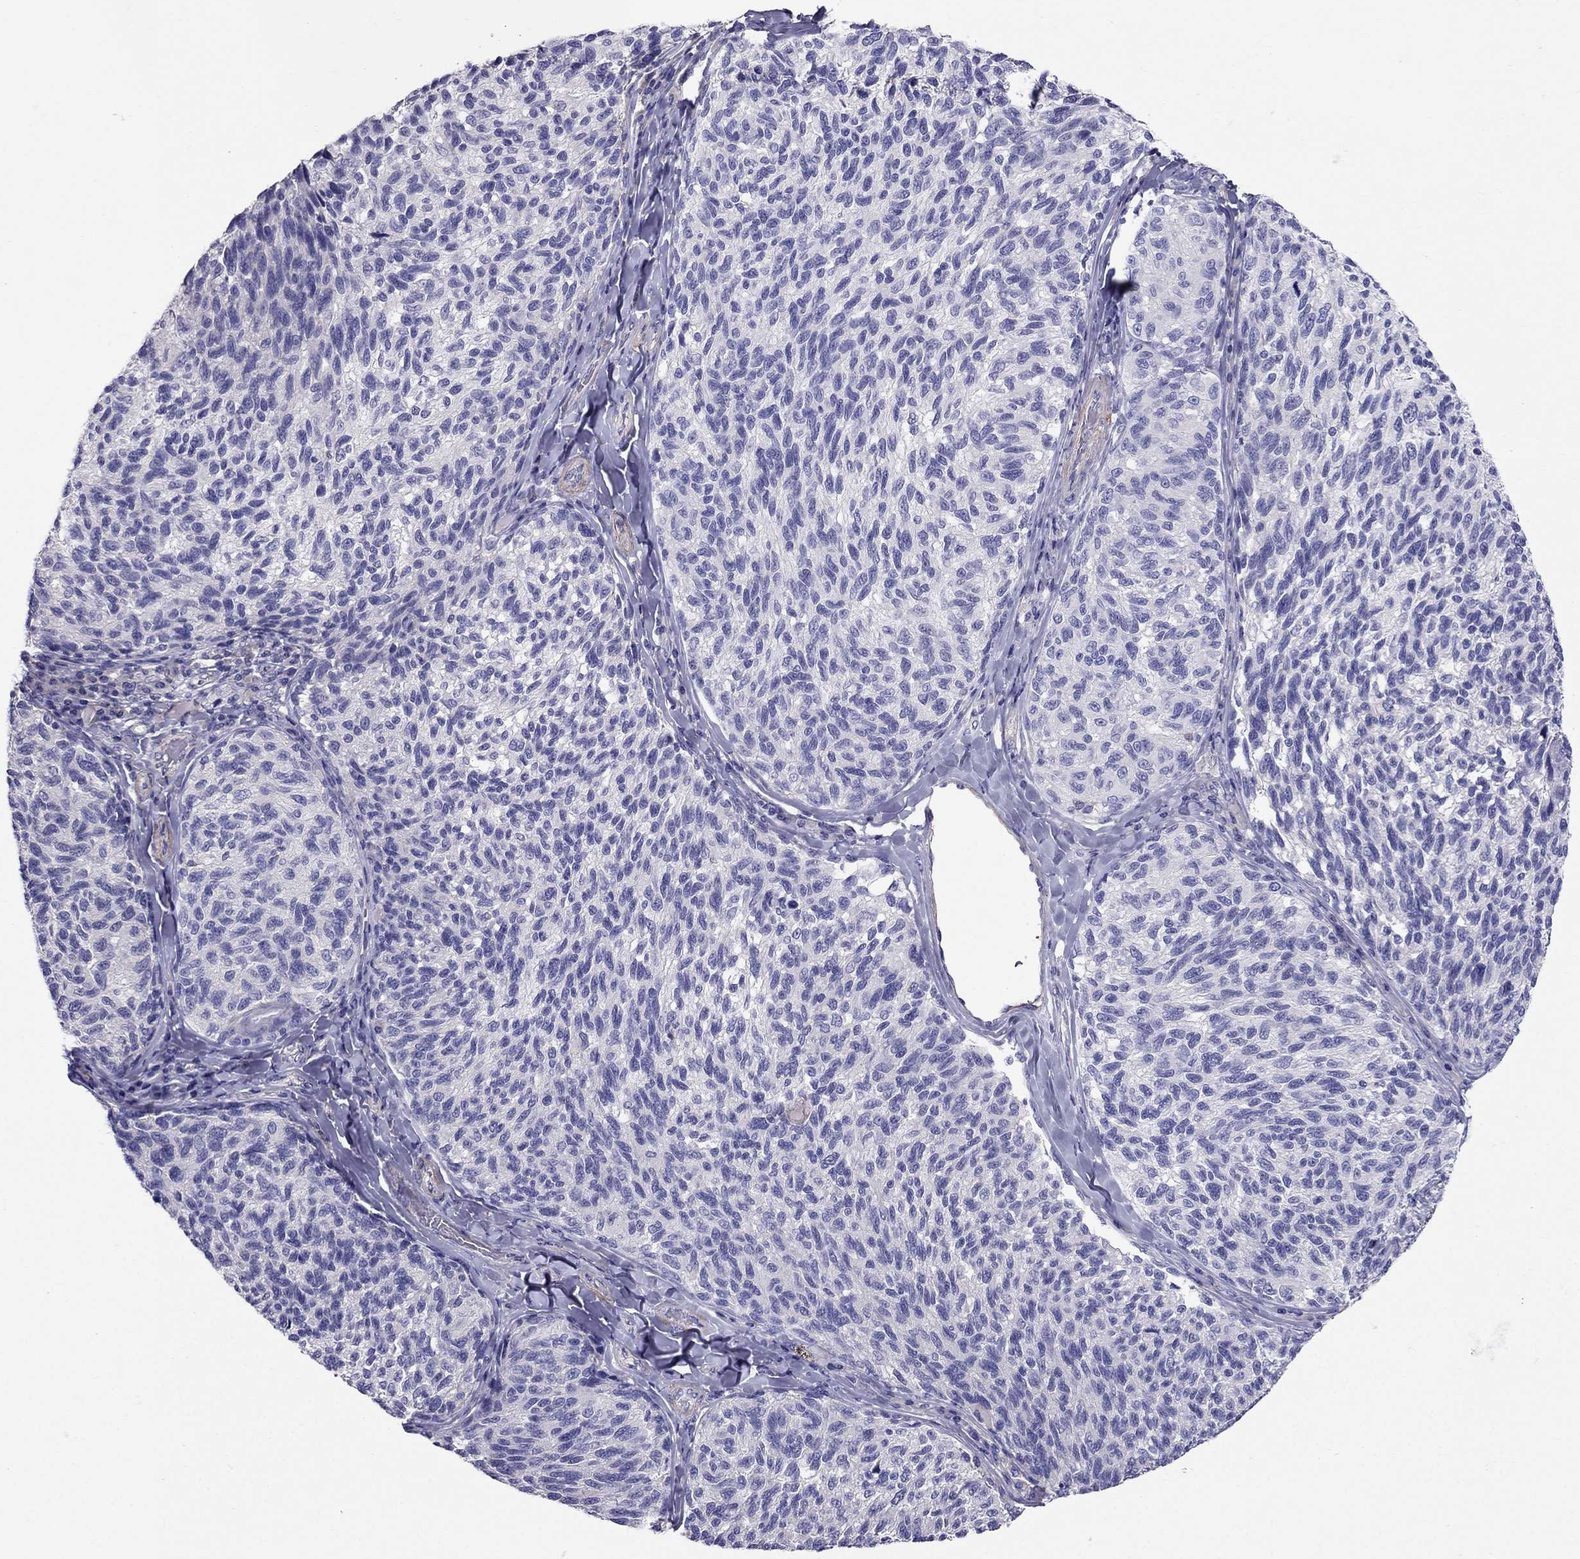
{"staining": {"intensity": "negative", "quantity": "none", "location": "none"}, "tissue": "melanoma", "cell_type": "Tumor cells", "image_type": "cancer", "snomed": [{"axis": "morphology", "description": "Malignant melanoma, NOS"}, {"axis": "topography", "description": "Skin"}], "caption": "The immunohistochemistry image has no significant positivity in tumor cells of malignant melanoma tissue. (DAB (3,3'-diaminobenzidine) immunohistochemistry with hematoxylin counter stain).", "gene": "GPR50", "patient": {"sex": "female", "age": 73}}